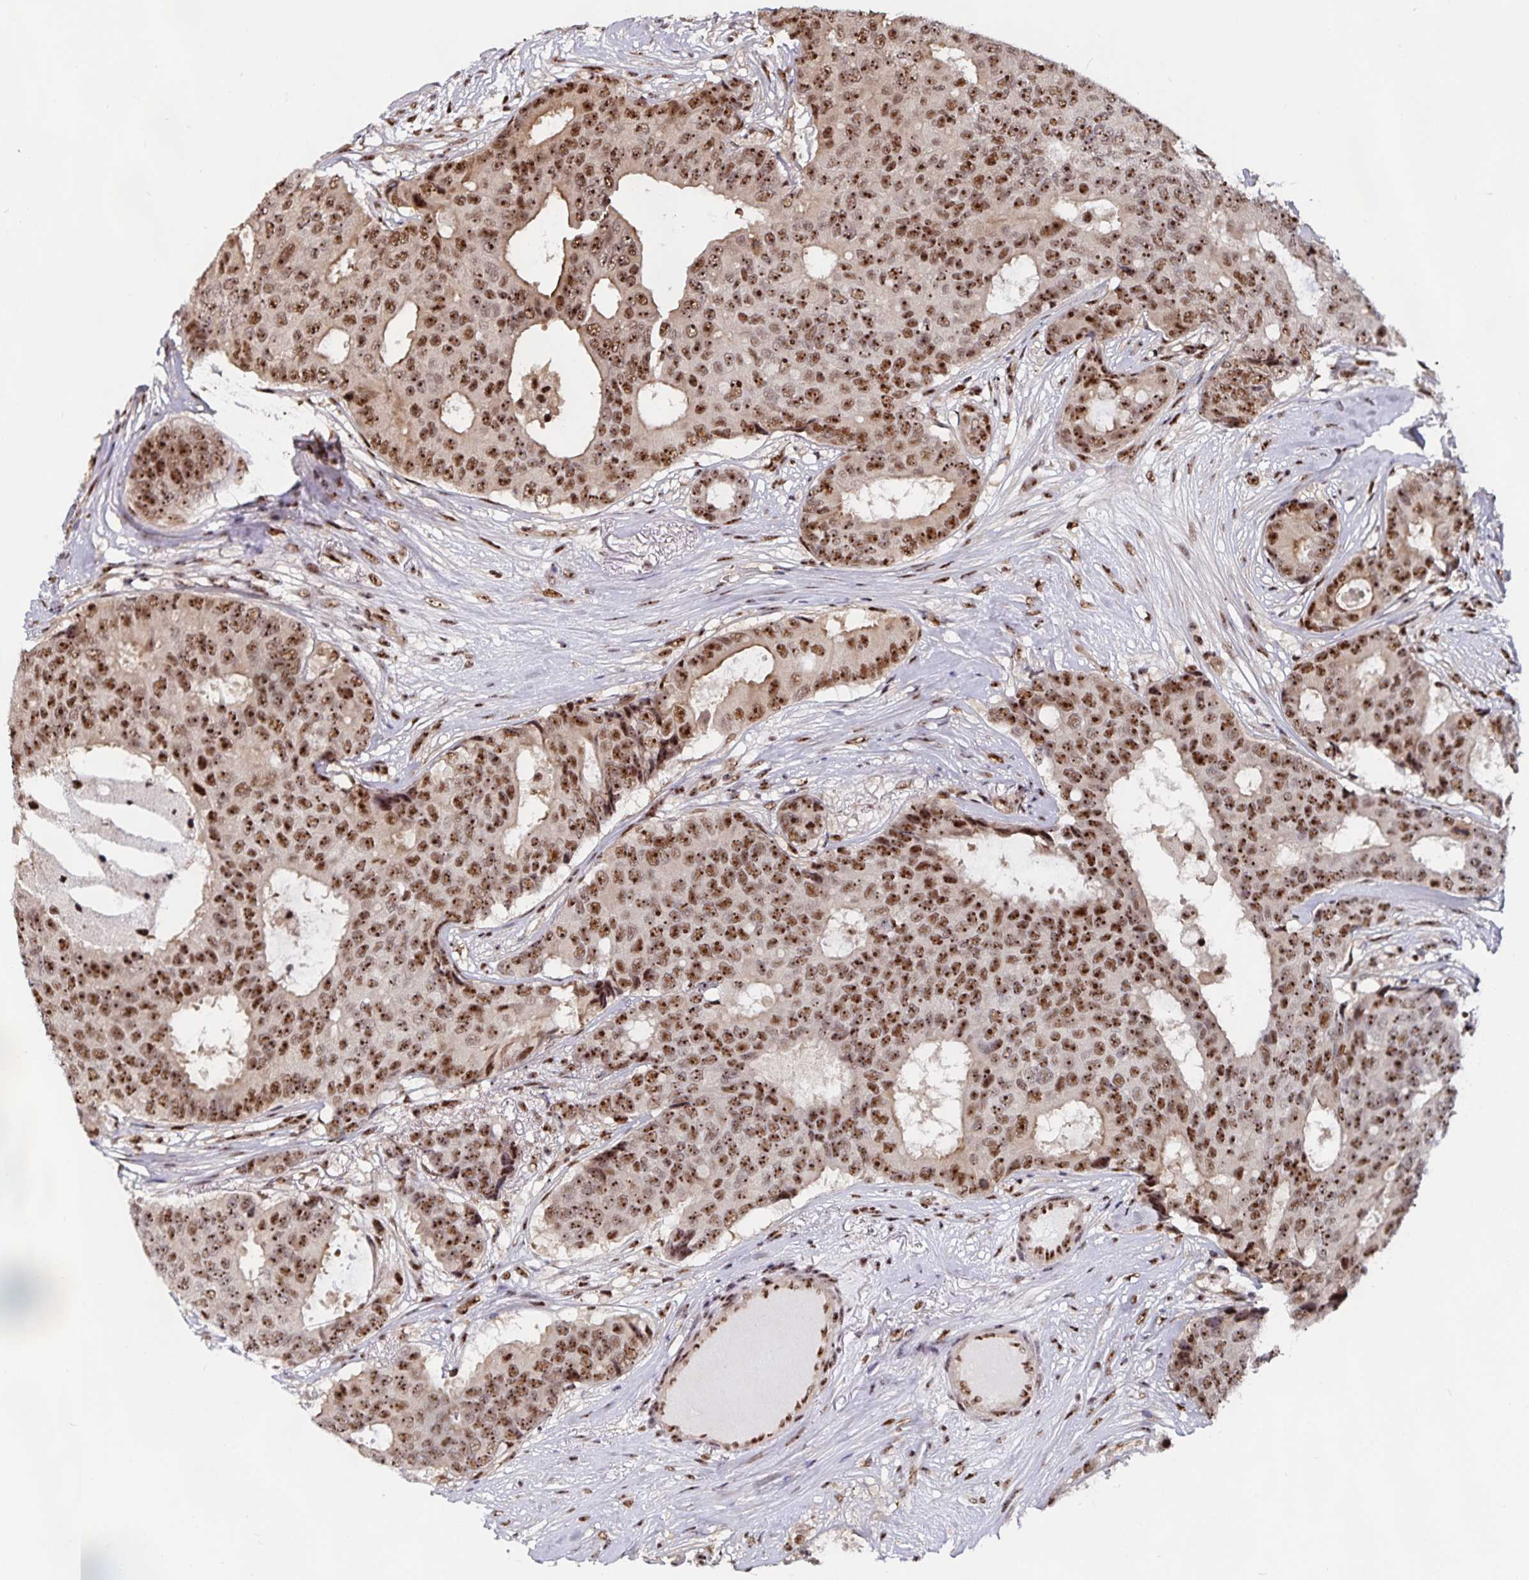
{"staining": {"intensity": "strong", "quantity": ">75%", "location": "nuclear"}, "tissue": "breast cancer", "cell_type": "Tumor cells", "image_type": "cancer", "snomed": [{"axis": "morphology", "description": "Duct carcinoma"}, {"axis": "topography", "description": "Breast"}], "caption": "Breast cancer stained with DAB (3,3'-diaminobenzidine) immunohistochemistry (IHC) exhibits high levels of strong nuclear staining in about >75% of tumor cells. (Brightfield microscopy of DAB IHC at high magnification).", "gene": "LAS1L", "patient": {"sex": "female", "age": 75}}